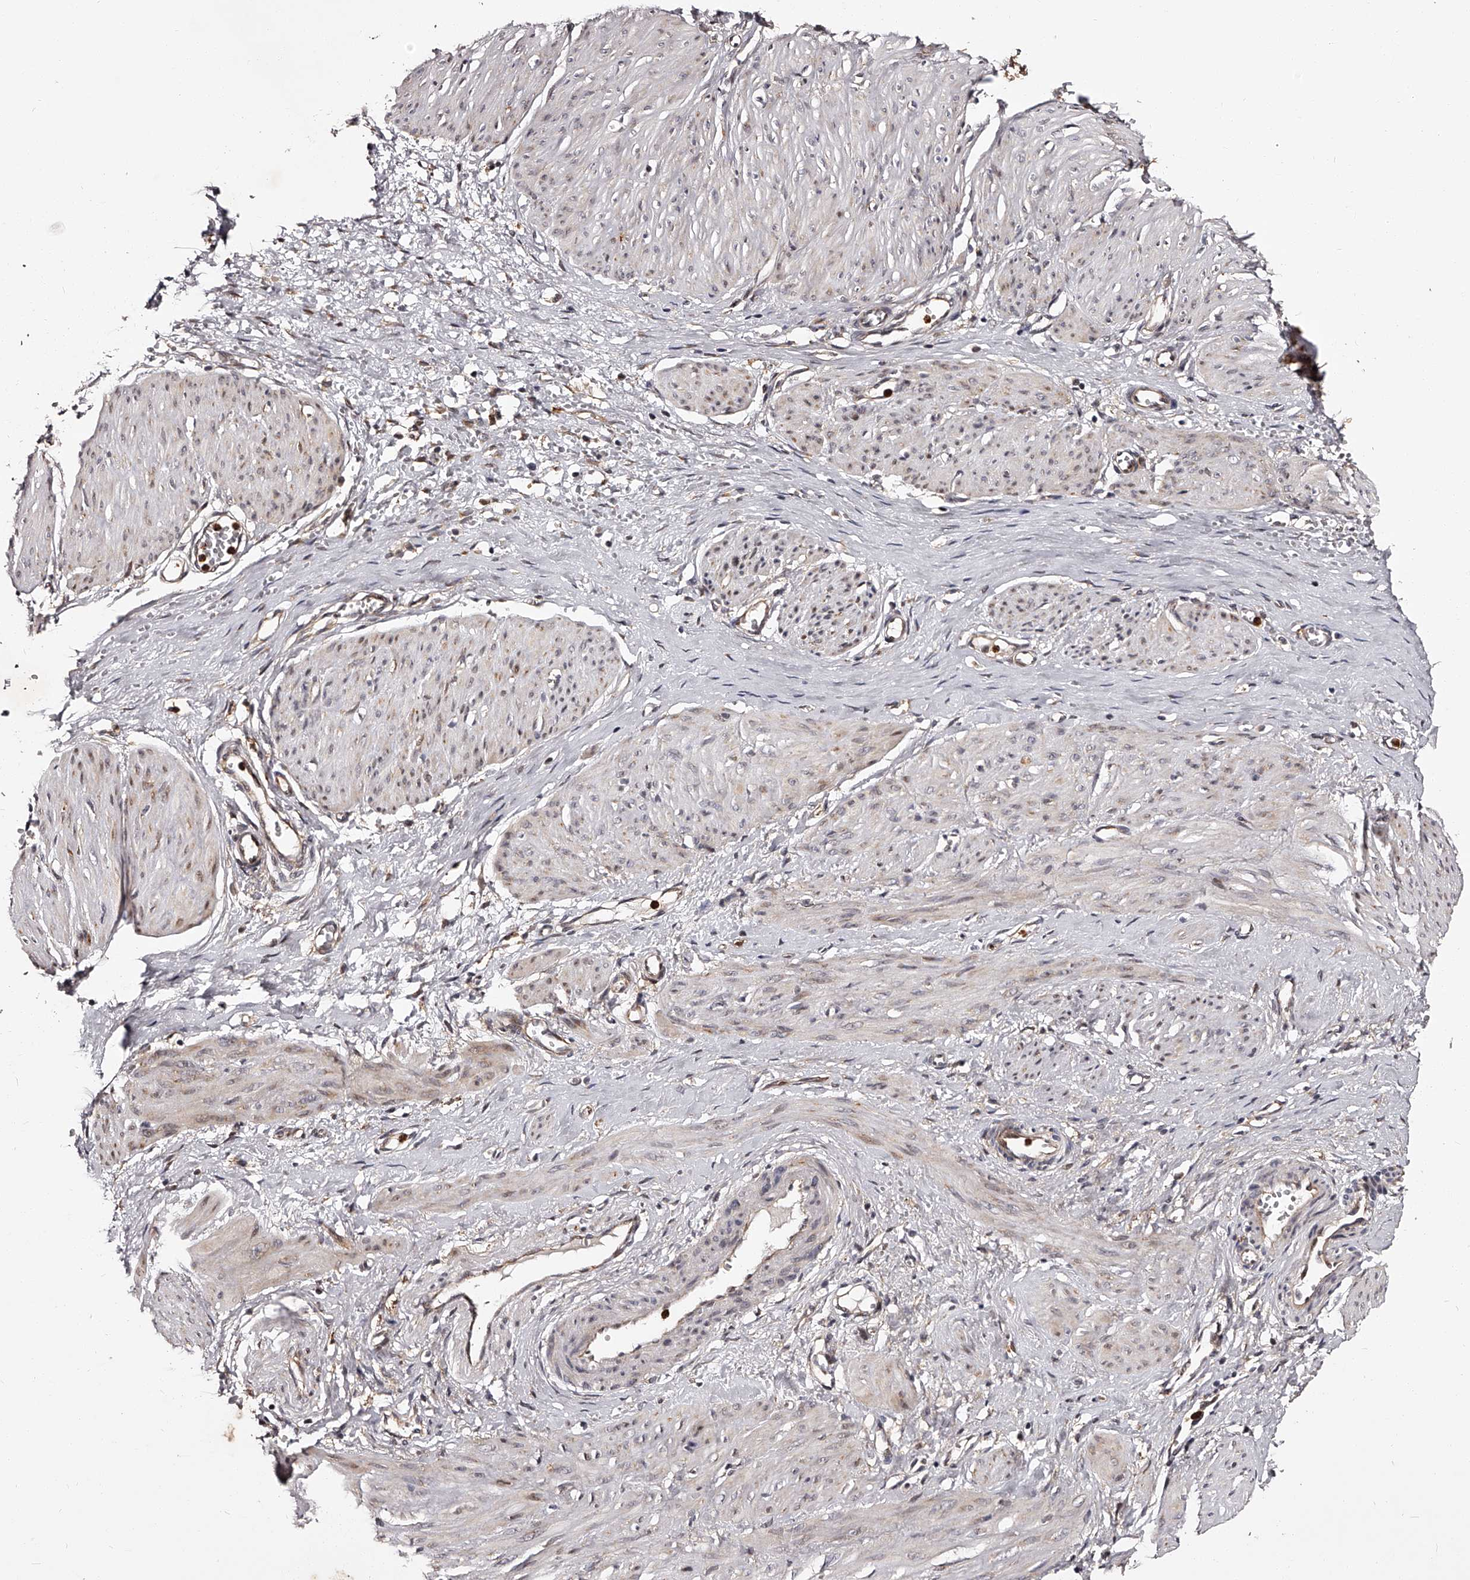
{"staining": {"intensity": "weak", "quantity": "<25%", "location": "cytoplasmic/membranous"}, "tissue": "smooth muscle", "cell_type": "Smooth muscle cells", "image_type": "normal", "snomed": [{"axis": "morphology", "description": "Normal tissue, NOS"}, {"axis": "topography", "description": "Endometrium"}], "caption": "An immunohistochemistry histopathology image of unremarkable smooth muscle is shown. There is no staining in smooth muscle cells of smooth muscle.", "gene": "RSC1A1", "patient": {"sex": "female", "age": 33}}